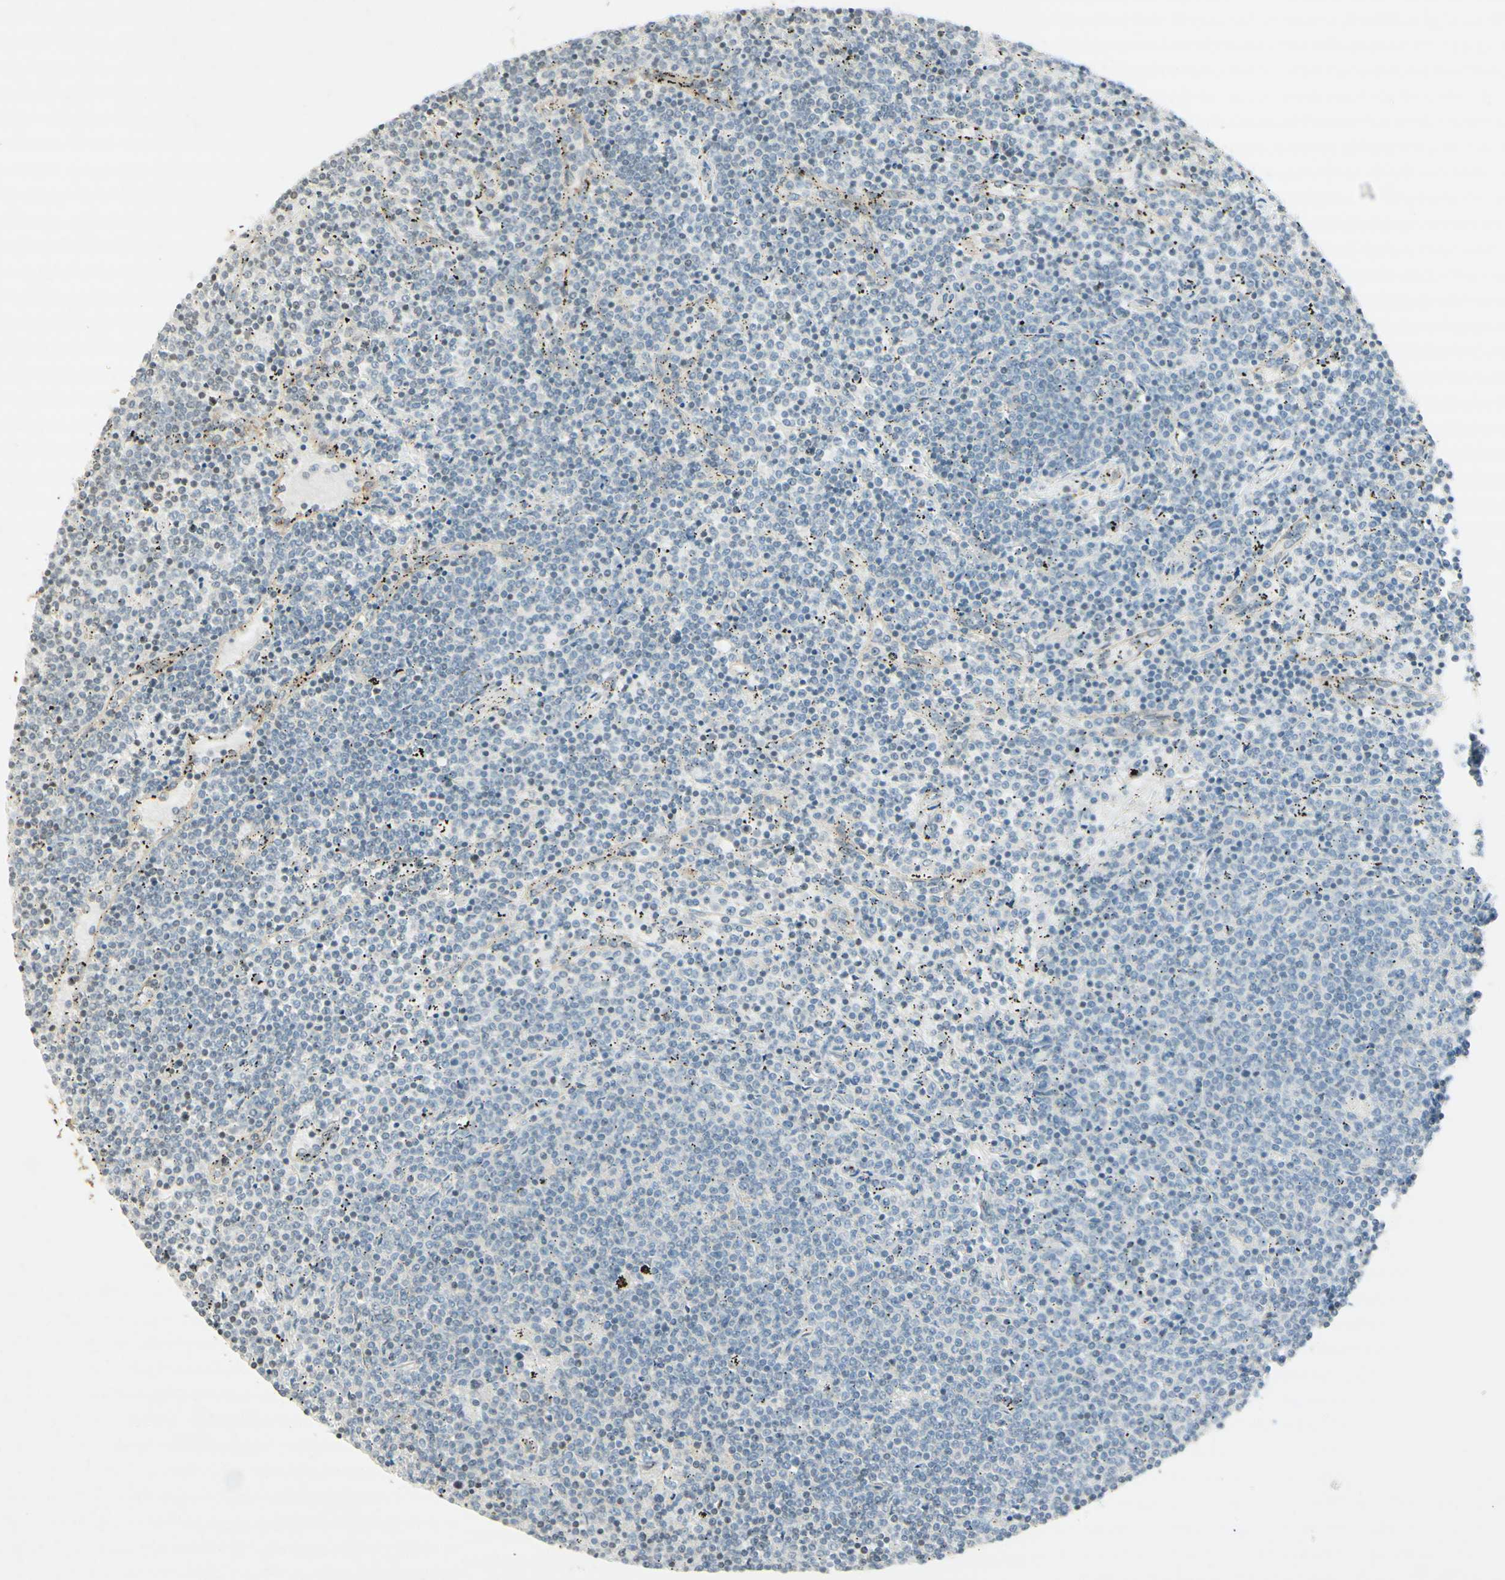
{"staining": {"intensity": "negative", "quantity": "none", "location": "none"}, "tissue": "lymphoma", "cell_type": "Tumor cells", "image_type": "cancer", "snomed": [{"axis": "morphology", "description": "Malignant lymphoma, non-Hodgkin's type, Low grade"}, {"axis": "topography", "description": "Spleen"}], "caption": "There is no significant staining in tumor cells of malignant lymphoma, non-Hodgkin's type (low-grade). (Immunohistochemistry (ihc), brightfield microscopy, high magnification).", "gene": "MAP1B", "patient": {"sex": "female", "age": 50}}